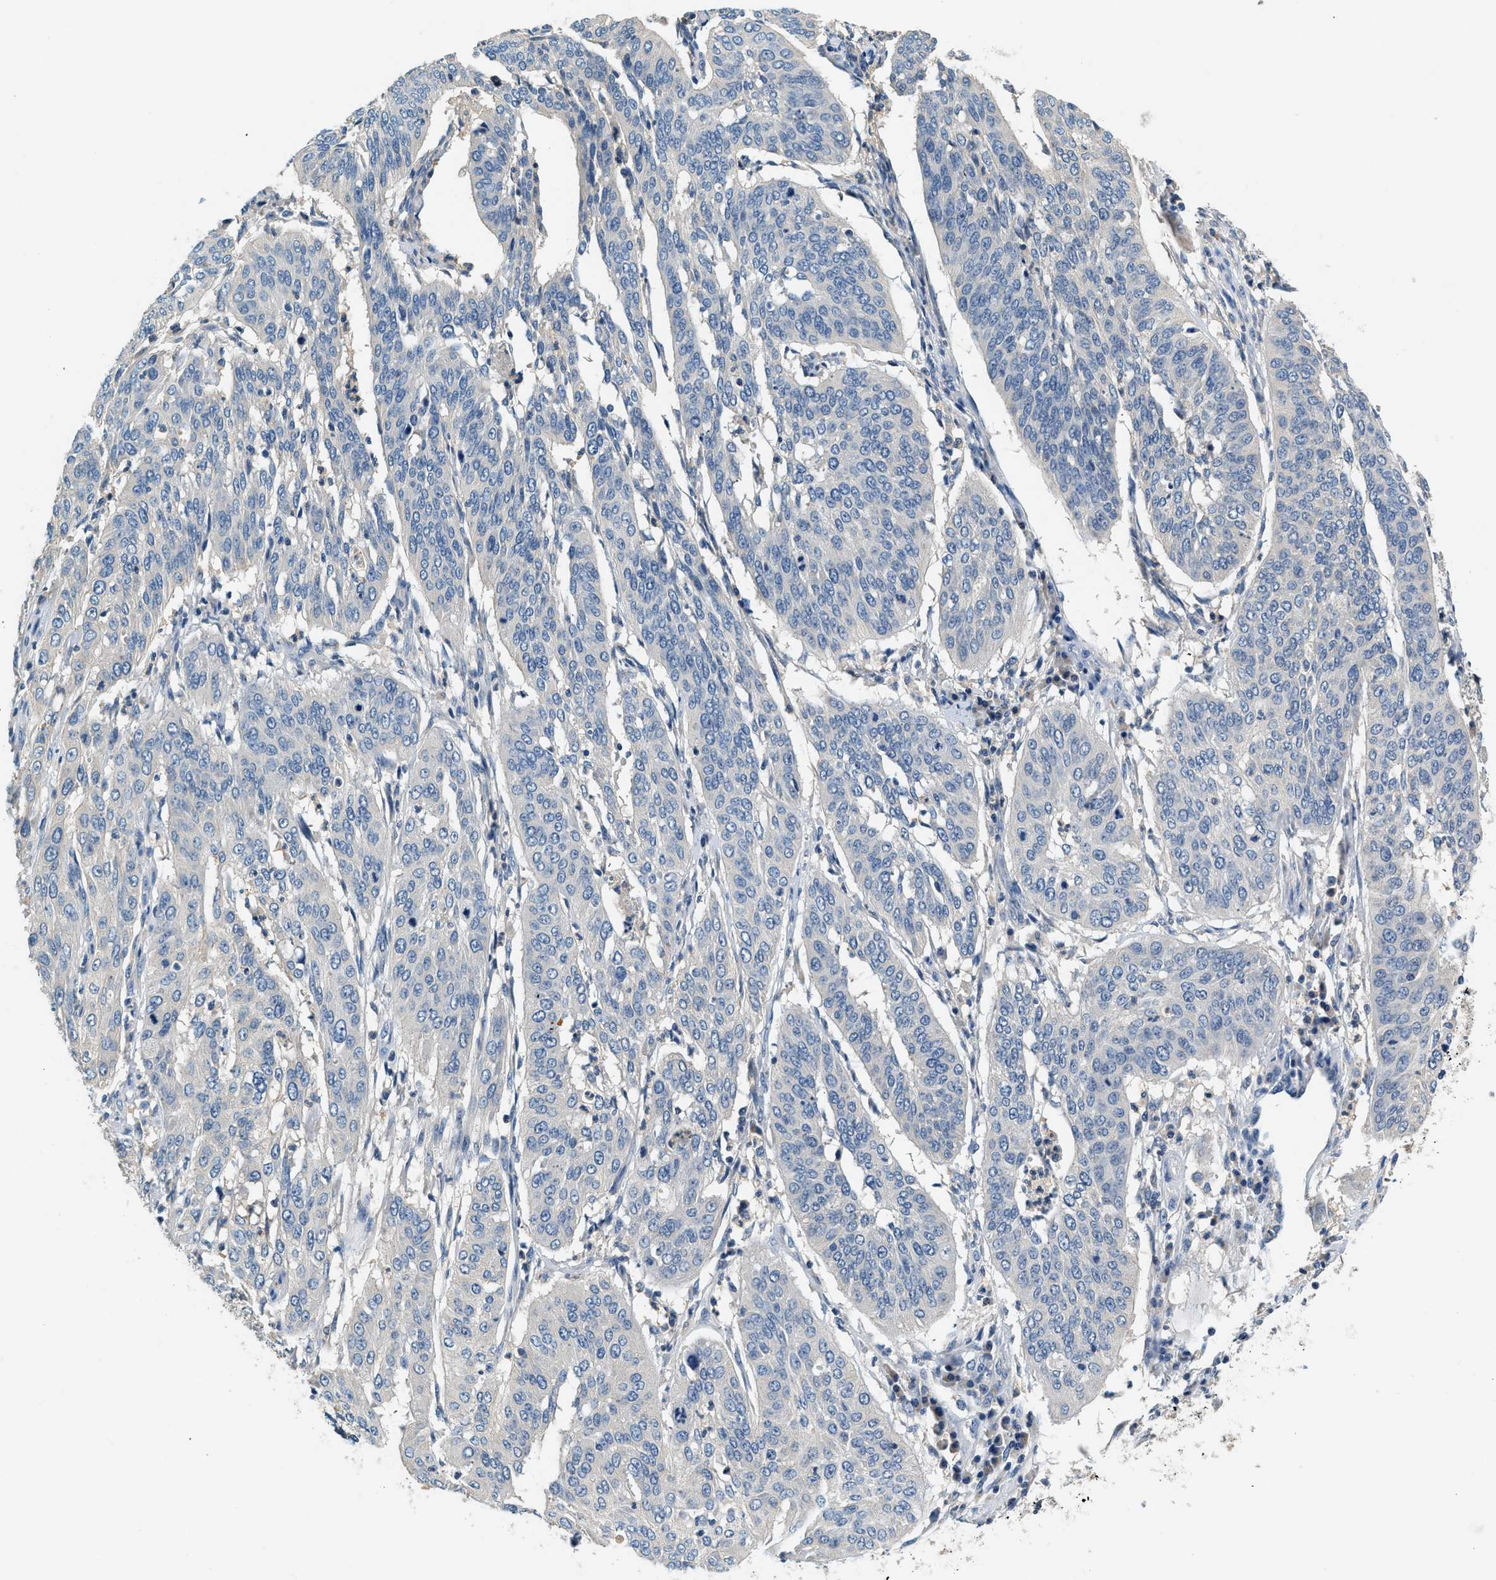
{"staining": {"intensity": "negative", "quantity": "none", "location": "none"}, "tissue": "cervical cancer", "cell_type": "Tumor cells", "image_type": "cancer", "snomed": [{"axis": "morphology", "description": "Normal tissue, NOS"}, {"axis": "morphology", "description": "Squamous cell carcinoma, NOS"}, {"axis": "topography", "description": "Cervix"}], "caption": "IHC of cervical cancer (squamous cell carcinoma) exhibits no staining in tumor cells.", "gene": "SLC35E1", "patient": {"sex": "female", "age": 39}}